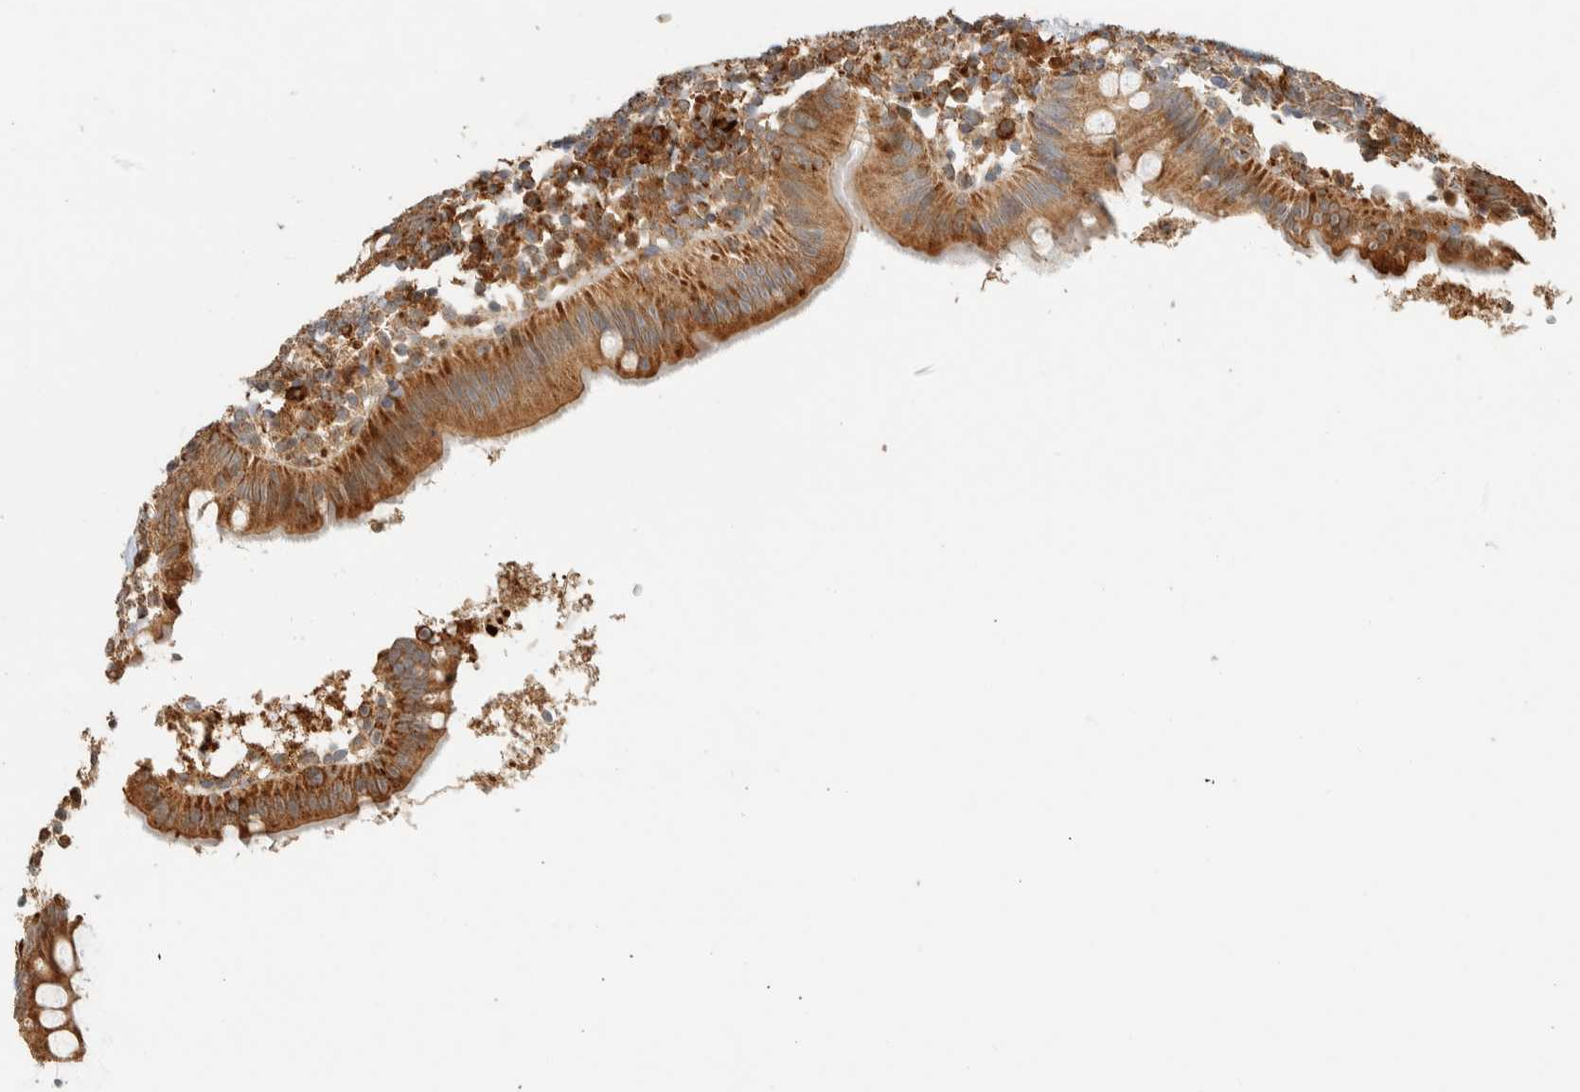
{"staining": {"intensity": "moderate", "quantity": ">75%", "location": "cytoplasmic/membranous"}, "tissue": "appendix", "cell_type": "Glandular cells", "image_type": "normal", "snomed": [{"axis": "morphology", "description": "Normal tissue, NOS"}, {"axis": "topography", "description": "Appendix"}], "caption": "Protein expression analysis of normal appendix demonstrates moderate cytoplasmic/membranous expression in about >75% of glandular cells. The staining was performed using DAB, with brown indicating positive protein expression. Nuclei are stained blue with hematoxylin.", "gene": "KIF9", "patient": {"sex": "female", "age": 20}}